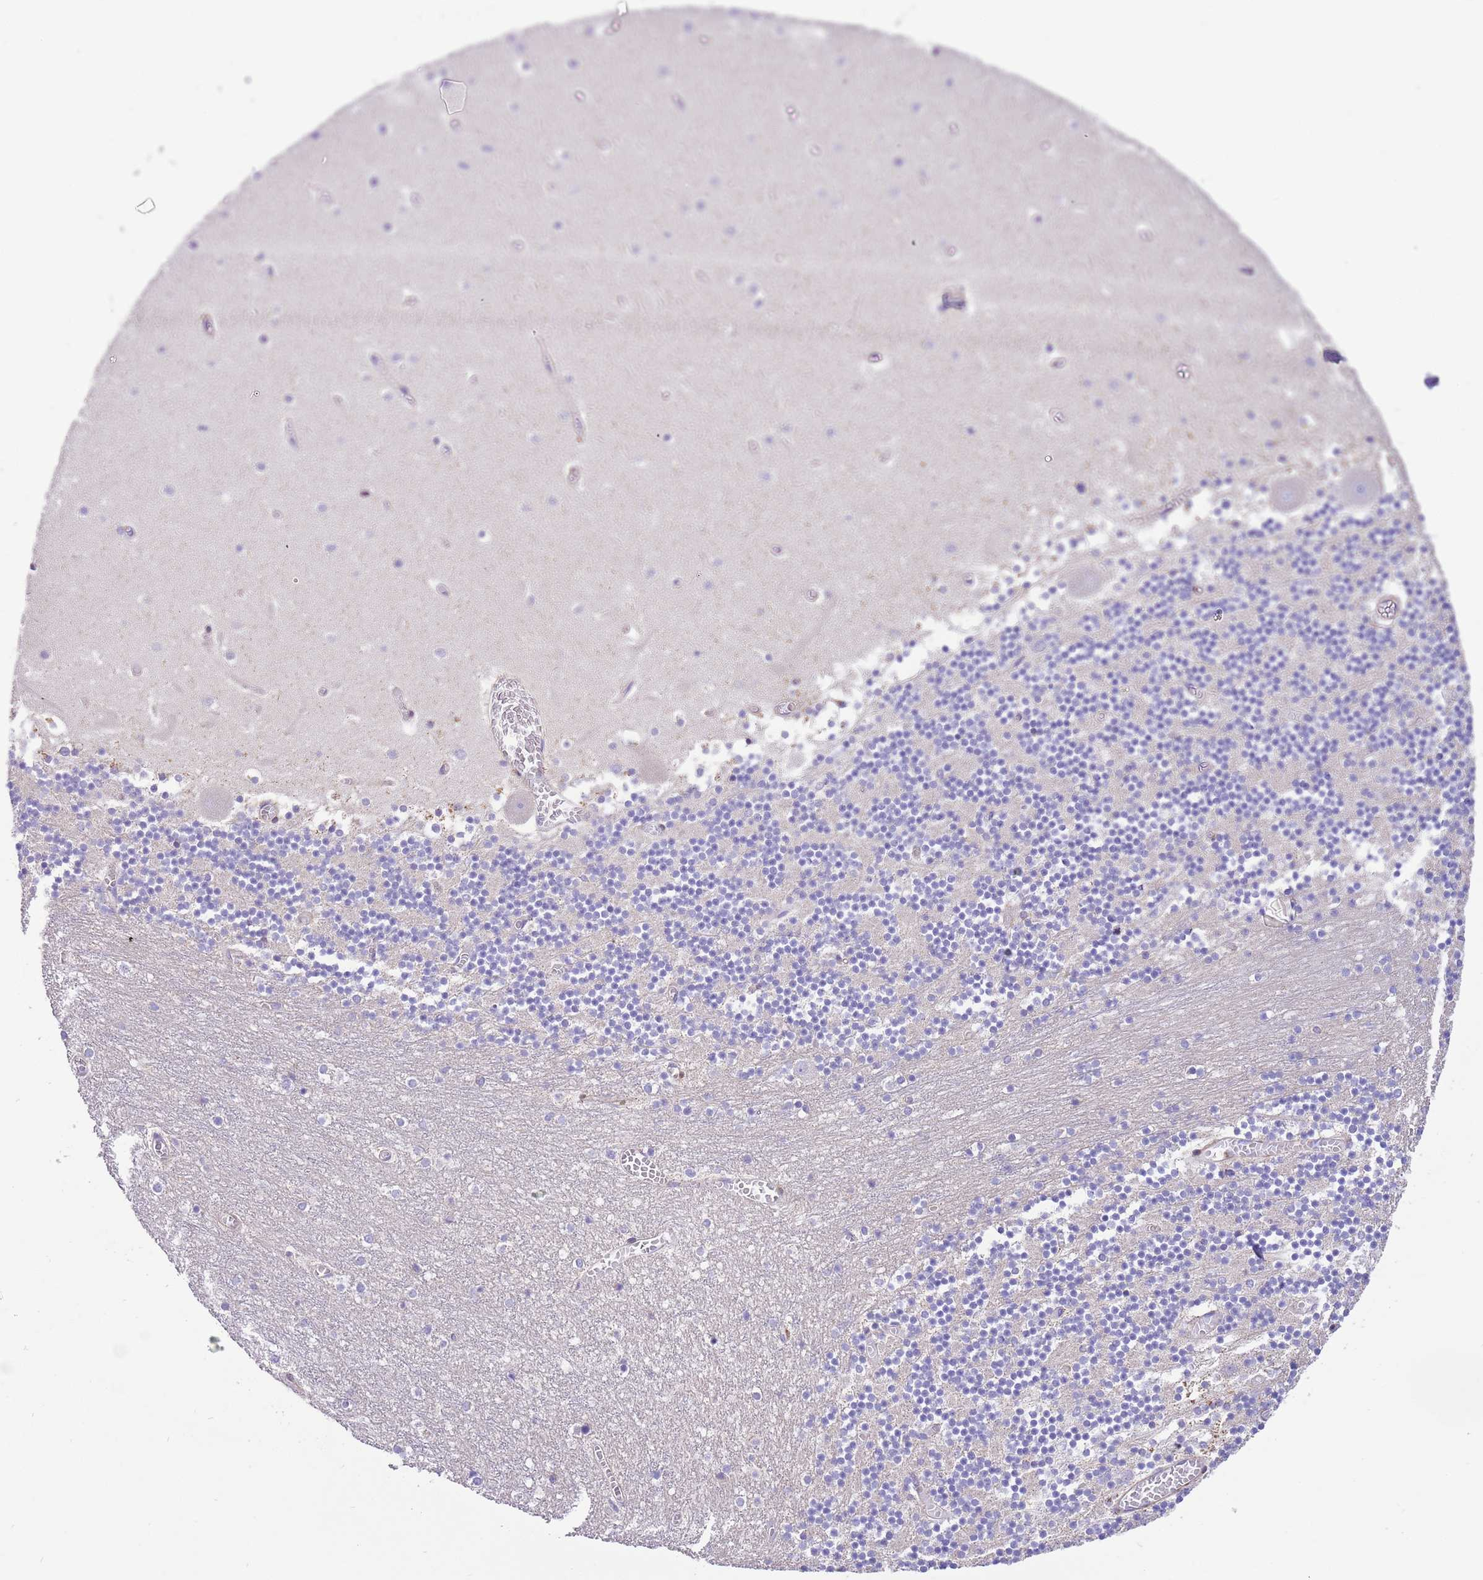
{"staining": {"intensity": "negative", "quantity": "none", "location": "none"}, "tissue": "cerebellum", "cell_type": "Cells in granular layer", "image_type": "normal", "snomed": [{"axis": "morphology", "description": "Normal tissue, NOS"}, {"axis": "topography", "description": "Cerebellum"}], "caption": "Immunohistochemistry (IHC) histopathology image of benign cerebellum: cerebellum stained with DAB demonstrates no significant protein positivity in cells in granular layer. The staining is performed using DAB (3,3'-diaminobenzidine) brown chromogen with nuclei counter-stained in using hematoxylin.", "gene": "SERINC3", "patient": {"sex": "female", "age": 28}}